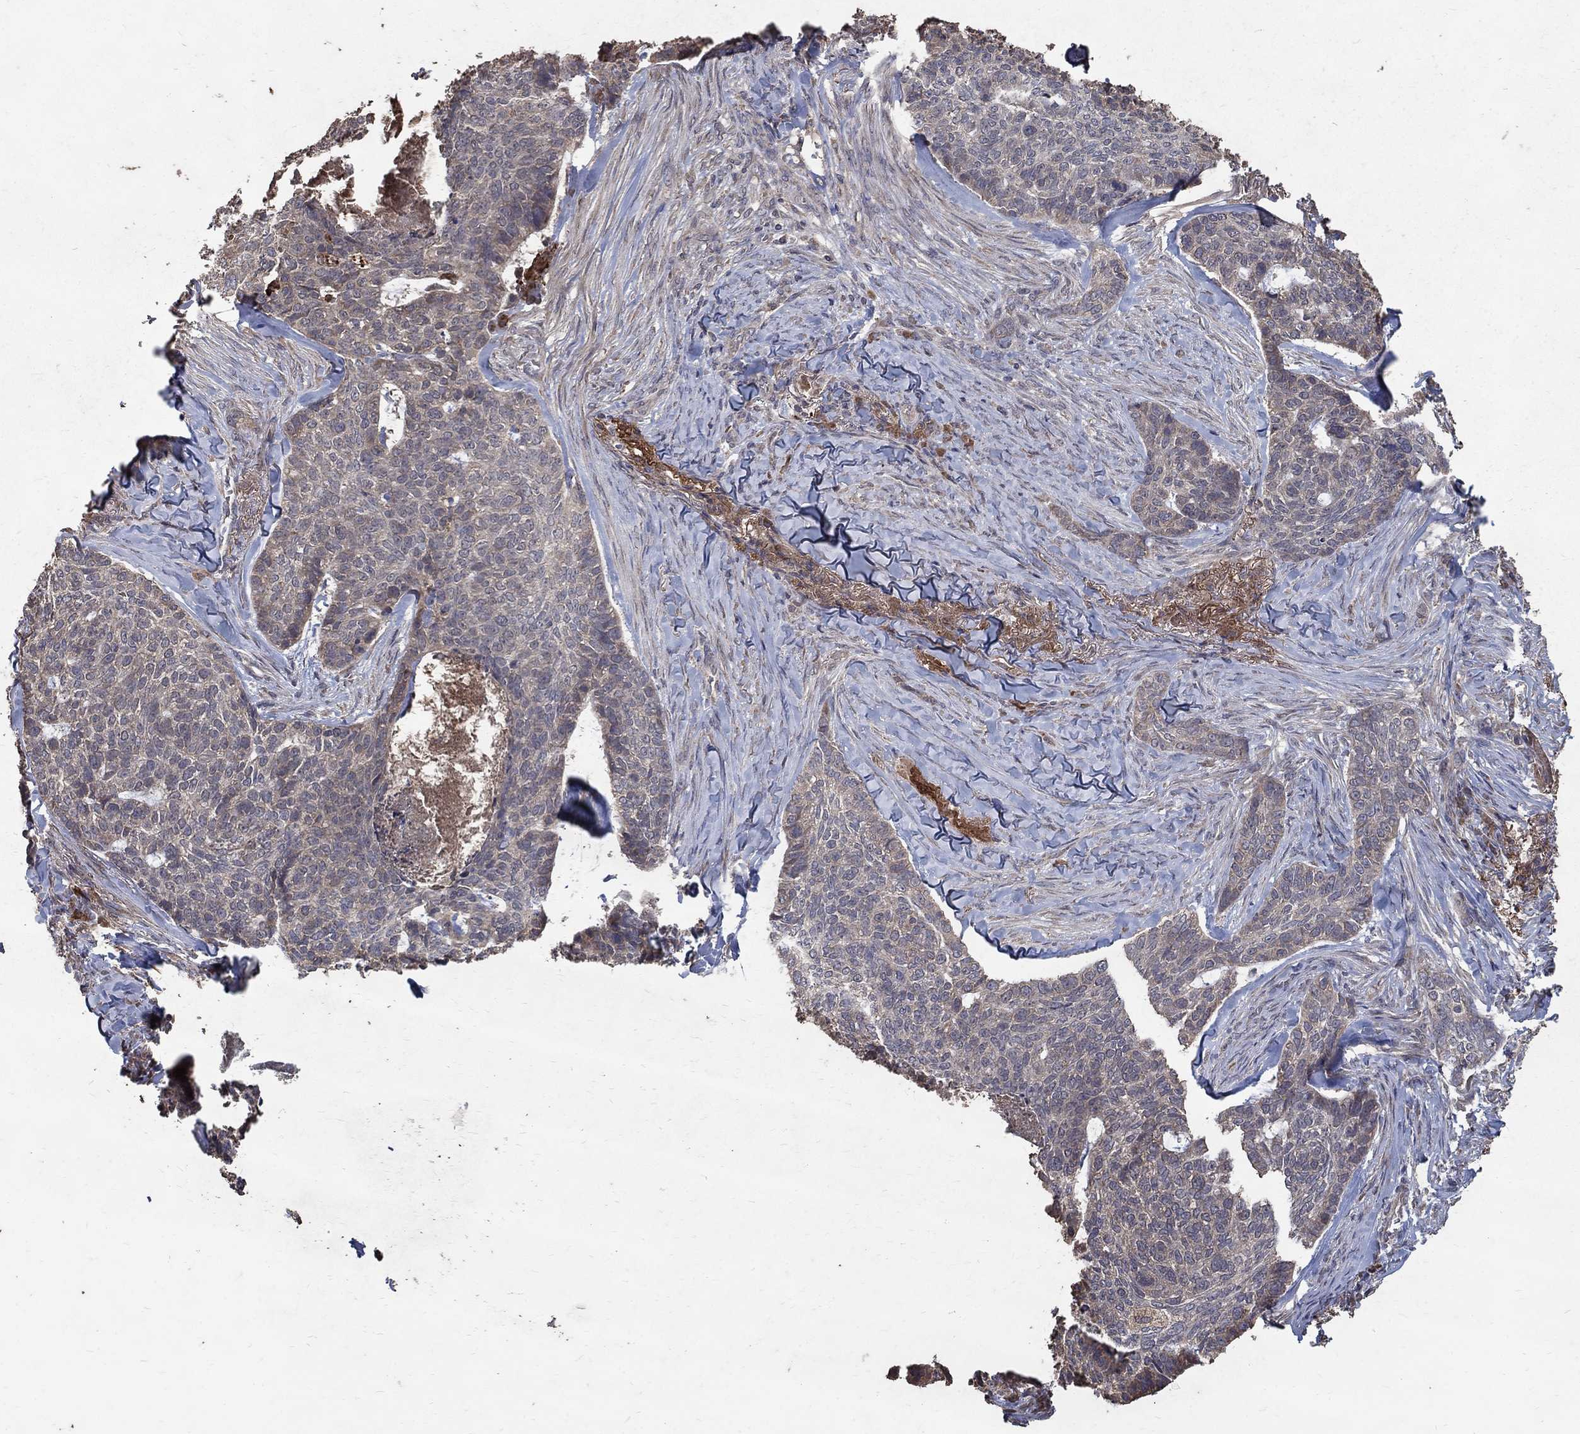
{"staining": {"intensity": "negative", "quantity": "none", "location": "none"}, "tissue": "skin cancer", "cell_type": "Tumor cells", "image_type": "cancer", "snomed": [{"axis": "morphology", "description": "Basal cell carcinoma"}, {"axis": "topography", "description": "Skin"}], "caption": "Basal cell carcinoma (skin) was stained to show a protein in brown. There is no significant expression in tumor cells.", "gene": "C17orf75", "patient": {"sex": "female", "age": 69}}